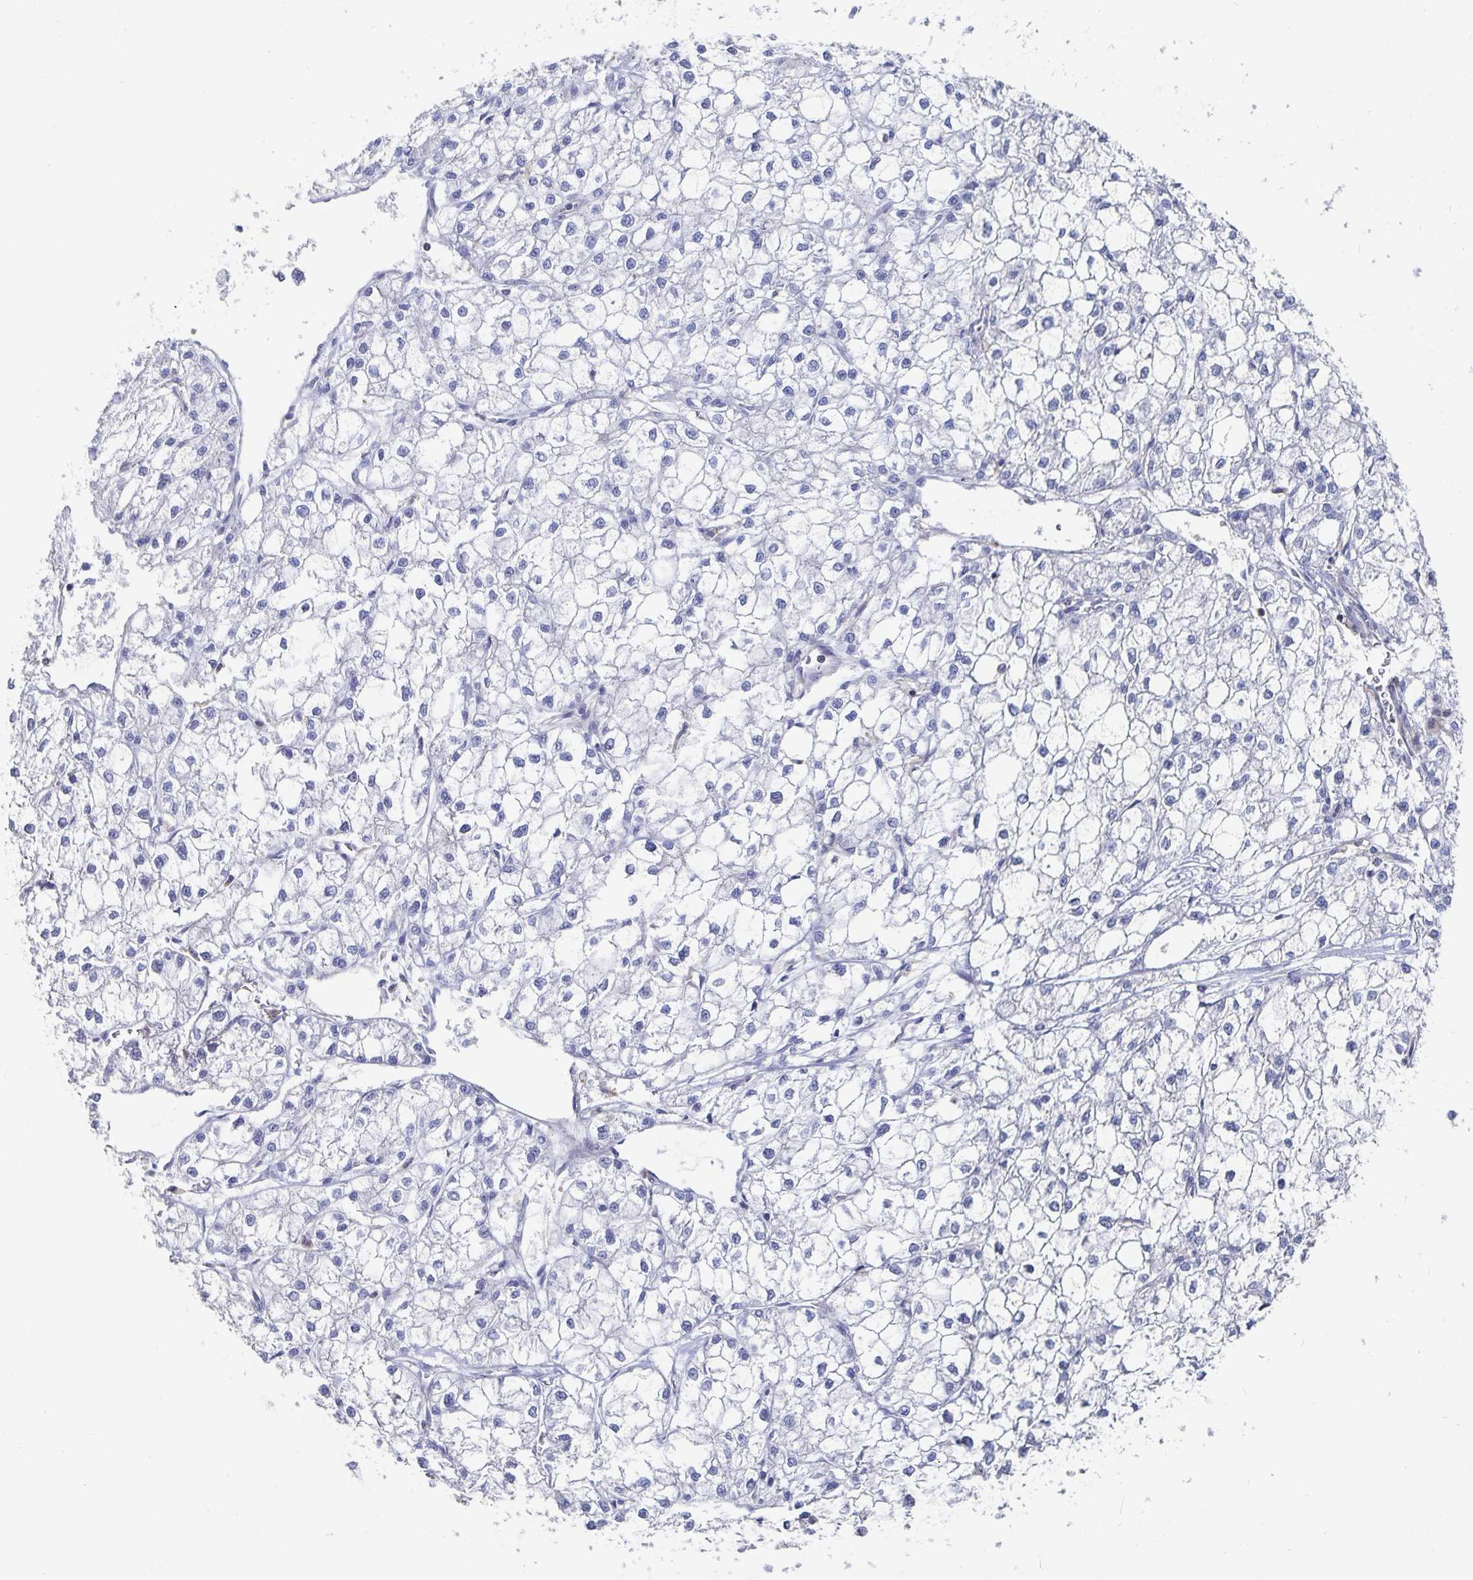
{"staining": {"intensity": "negative", "quantity": "none", "location": "none"}, "tissue": "liver cancer", "cell_type": "Tumor cells", "image_type": "cancer", "snomed": [{"axis": "morphology", "description": "Carcinoma, Hepatocellular, NOS"}, {"axis": "topography", "description": "Liver"}], "caption": "A histopathology image of human liver cancer (hepatocellular carcinoma) is negative for staining in tumor cells.", "gene": "PIK3CD", "patient": {"sex": "female", "age": 43}}